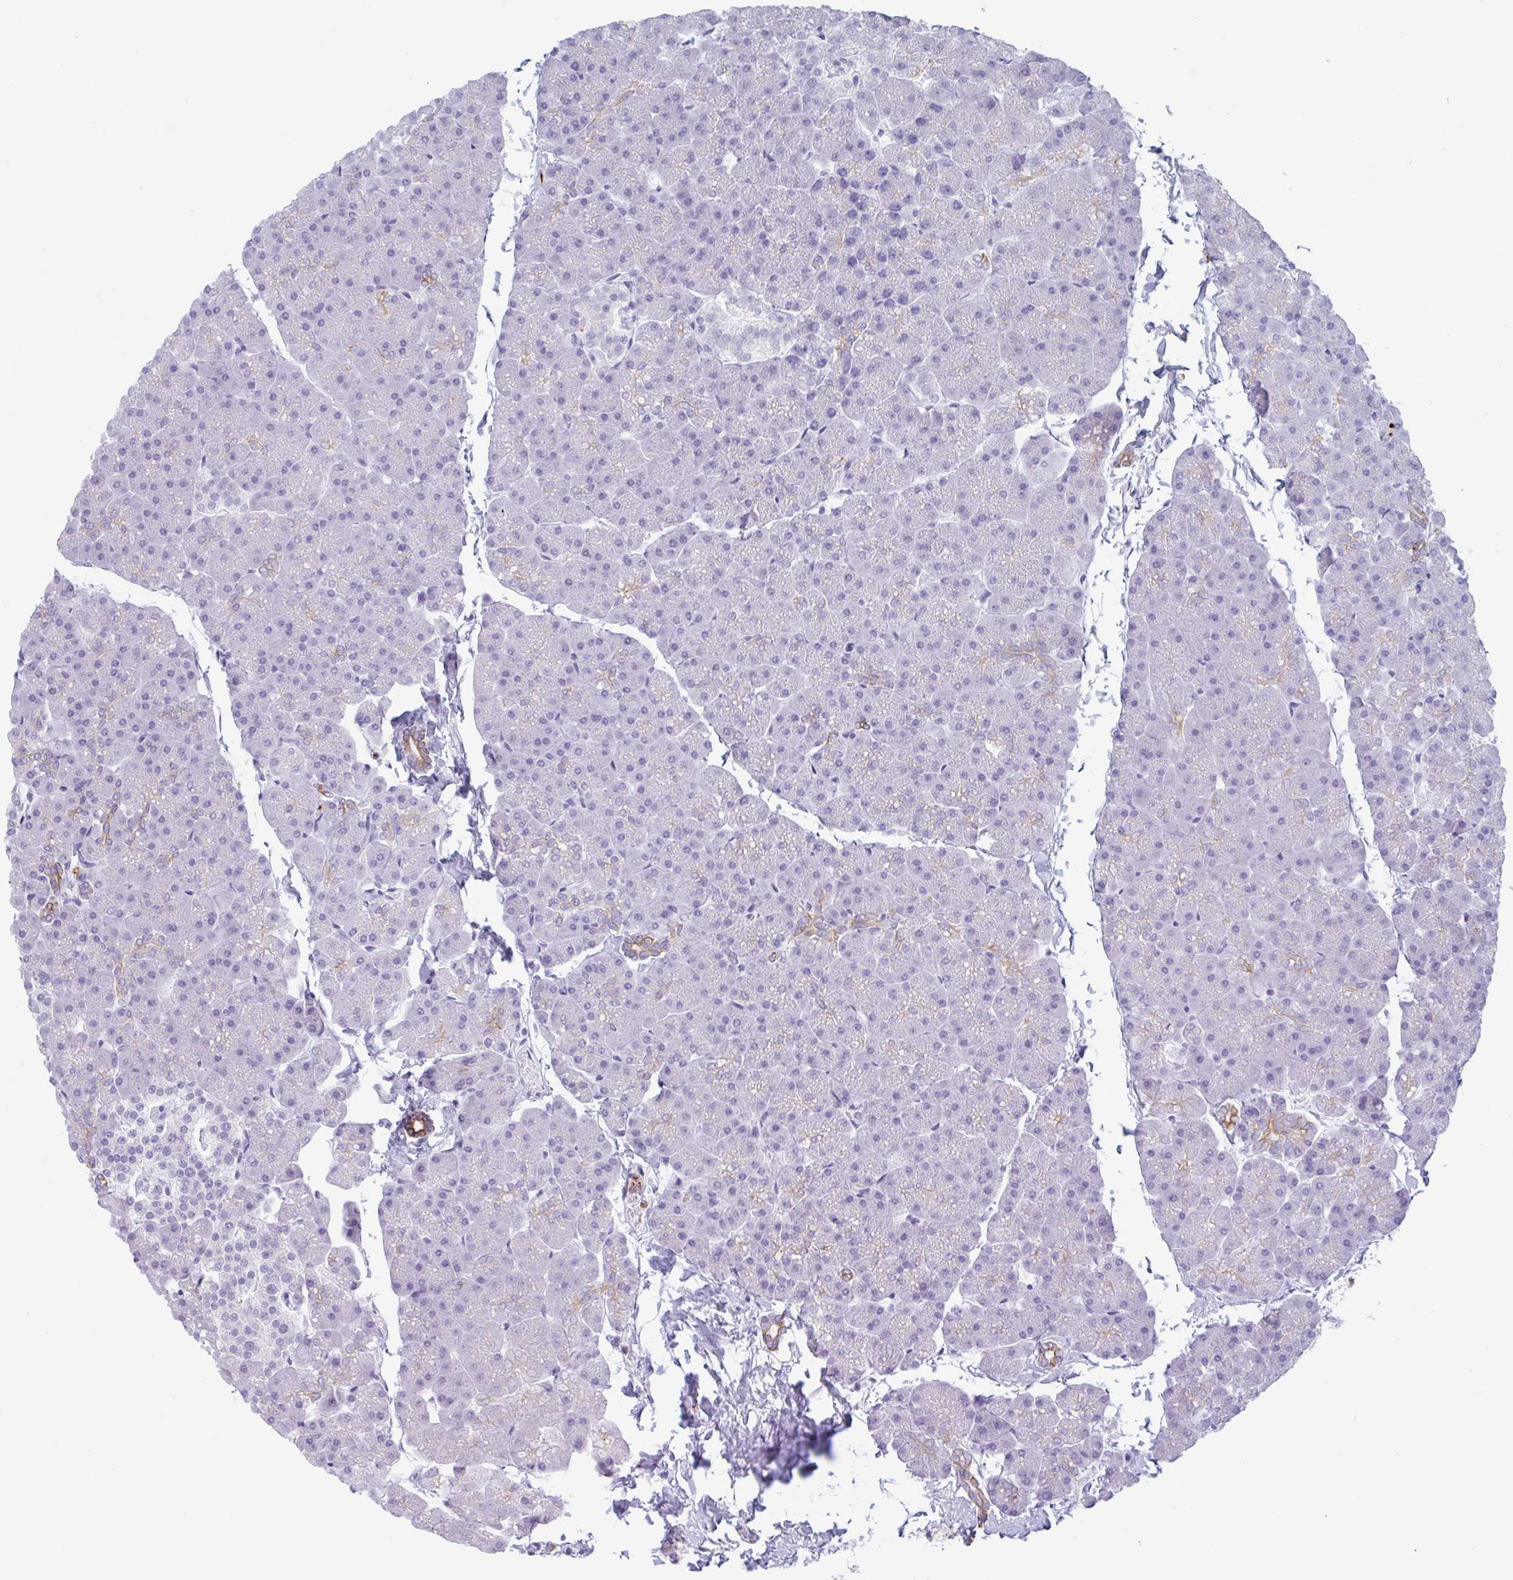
{"staining": {"intensity": "moderate", "quantity": "<25%", "location": "cytoplasmic/membranous"}, "tissue": "pancreas", "cell_type": "Exocrine glandular cells", "image_type": "normal", "snomed": [{"axis": "morphology", "description": "Normal tissue, NOS"}, {"axis": "topography", "description": "Pancreas"}], "caption": "IHC micrograph of benign pancreas: human pancreas stained using immunohistochemistry reveals low levels of moderate protein expression localized specifically in the cytoplasmic/membranous of exocrine glandular cells, appearing as a cytoplasmic/membranous brown color.", "gene": "DTWD2", "patient": {"sex": "male", "age": 35}}